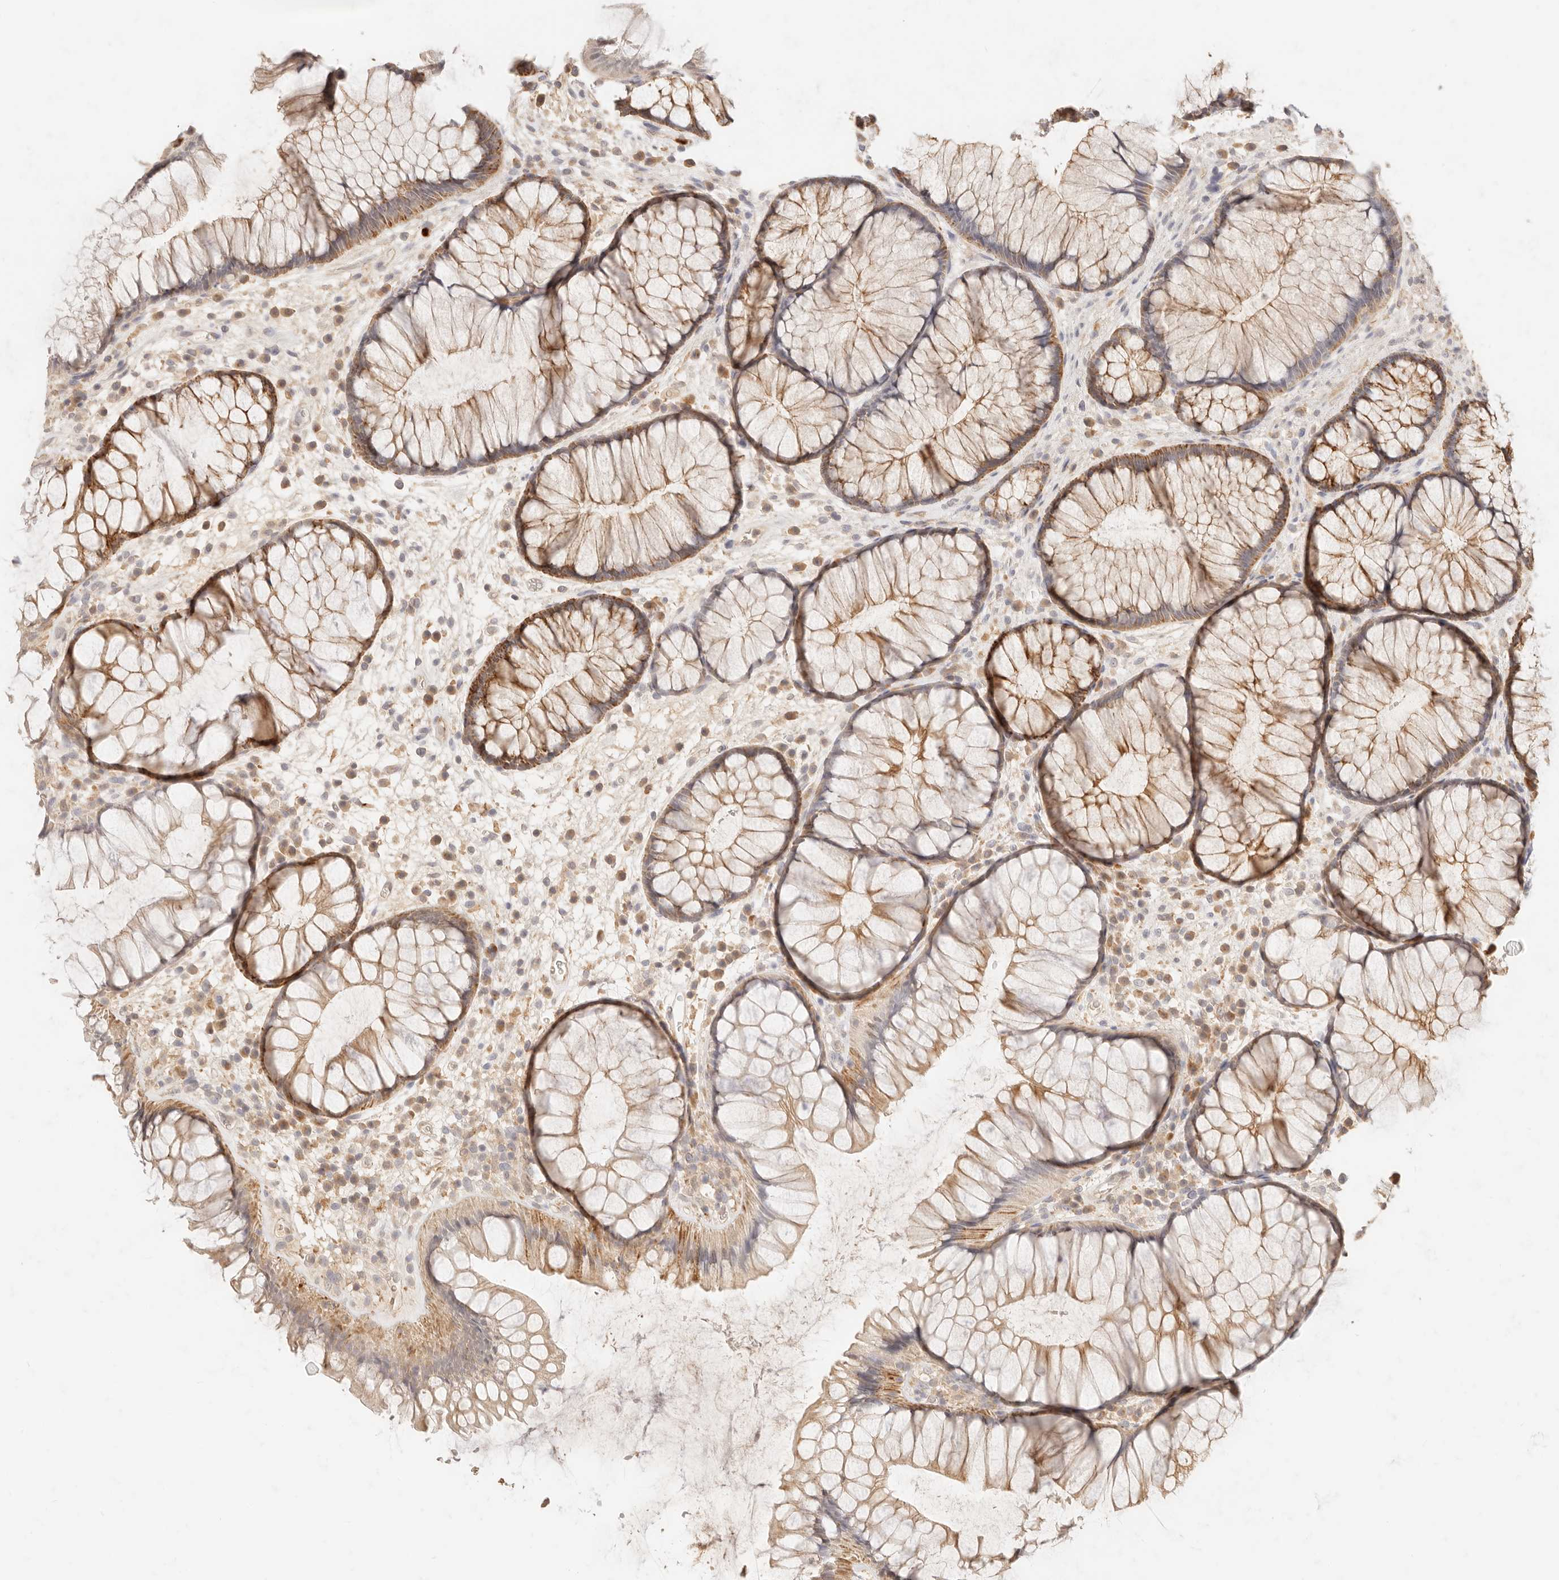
{"staining": {"intensity": "moderate", "quantity": ">75%", "location": "cytoplasmic/membranous"}, "tissue": "rectum", "cell_type": "Glandular cells", "image_type": "normal", "snomed": [{"axis": "morphology", "description": "Normal tissue, NOS"}, {"axis": "topography", "description": "Rectum"}], "caption": "Brown immunohistochemical staining in benign human rectum exhibits moderate cytoplasmic/membranous positivity in approximately >75% of glandular cells. (Stains: DAB in brown, nuclei in blue, Microscopy: brightfield microscopy at high magnification).", "gene": "TMTC2", "patient": {"sex": "male", "age": 51}}